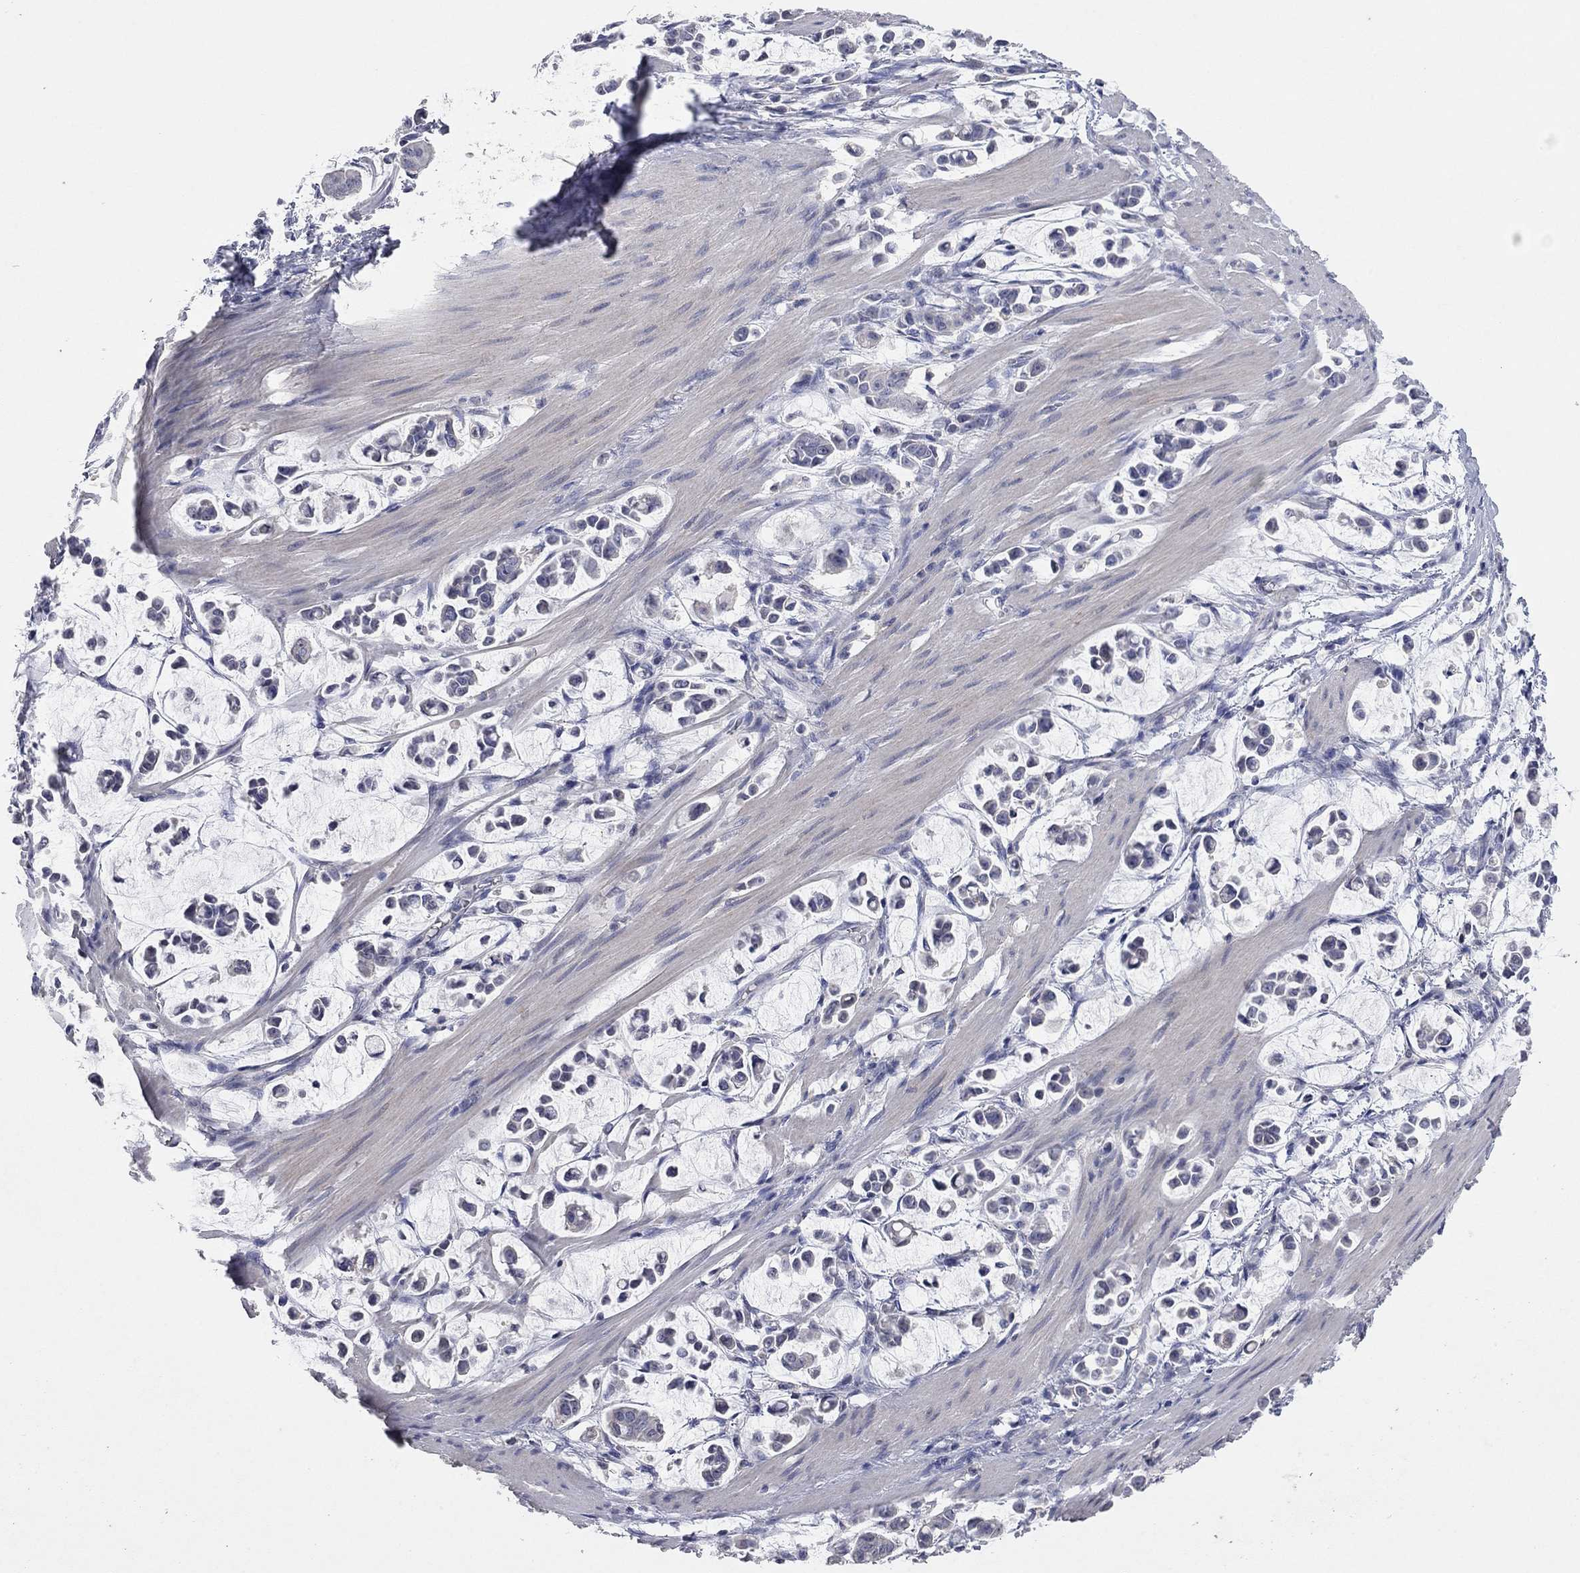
{"staining": {"intensity": "negative", "quantity": "none", "location": "none"}, "tissue": "stomach cancer", "cell_type": "Tumor cells", "image_type": "cancer", "snomed": [{"axis": "morphology", "description": "Adenocarcinoma, NOS"}, {"axis": "topography", "description": "Stomach"}], "caption": "Immunohistochemistry image of human stomach cancer (adenocarcinoma) stained for a protein (brown), which exhibits no positivity in tumor cells.", "gene": "MMP13", "patient": {"sex": "male", "age": 82}}